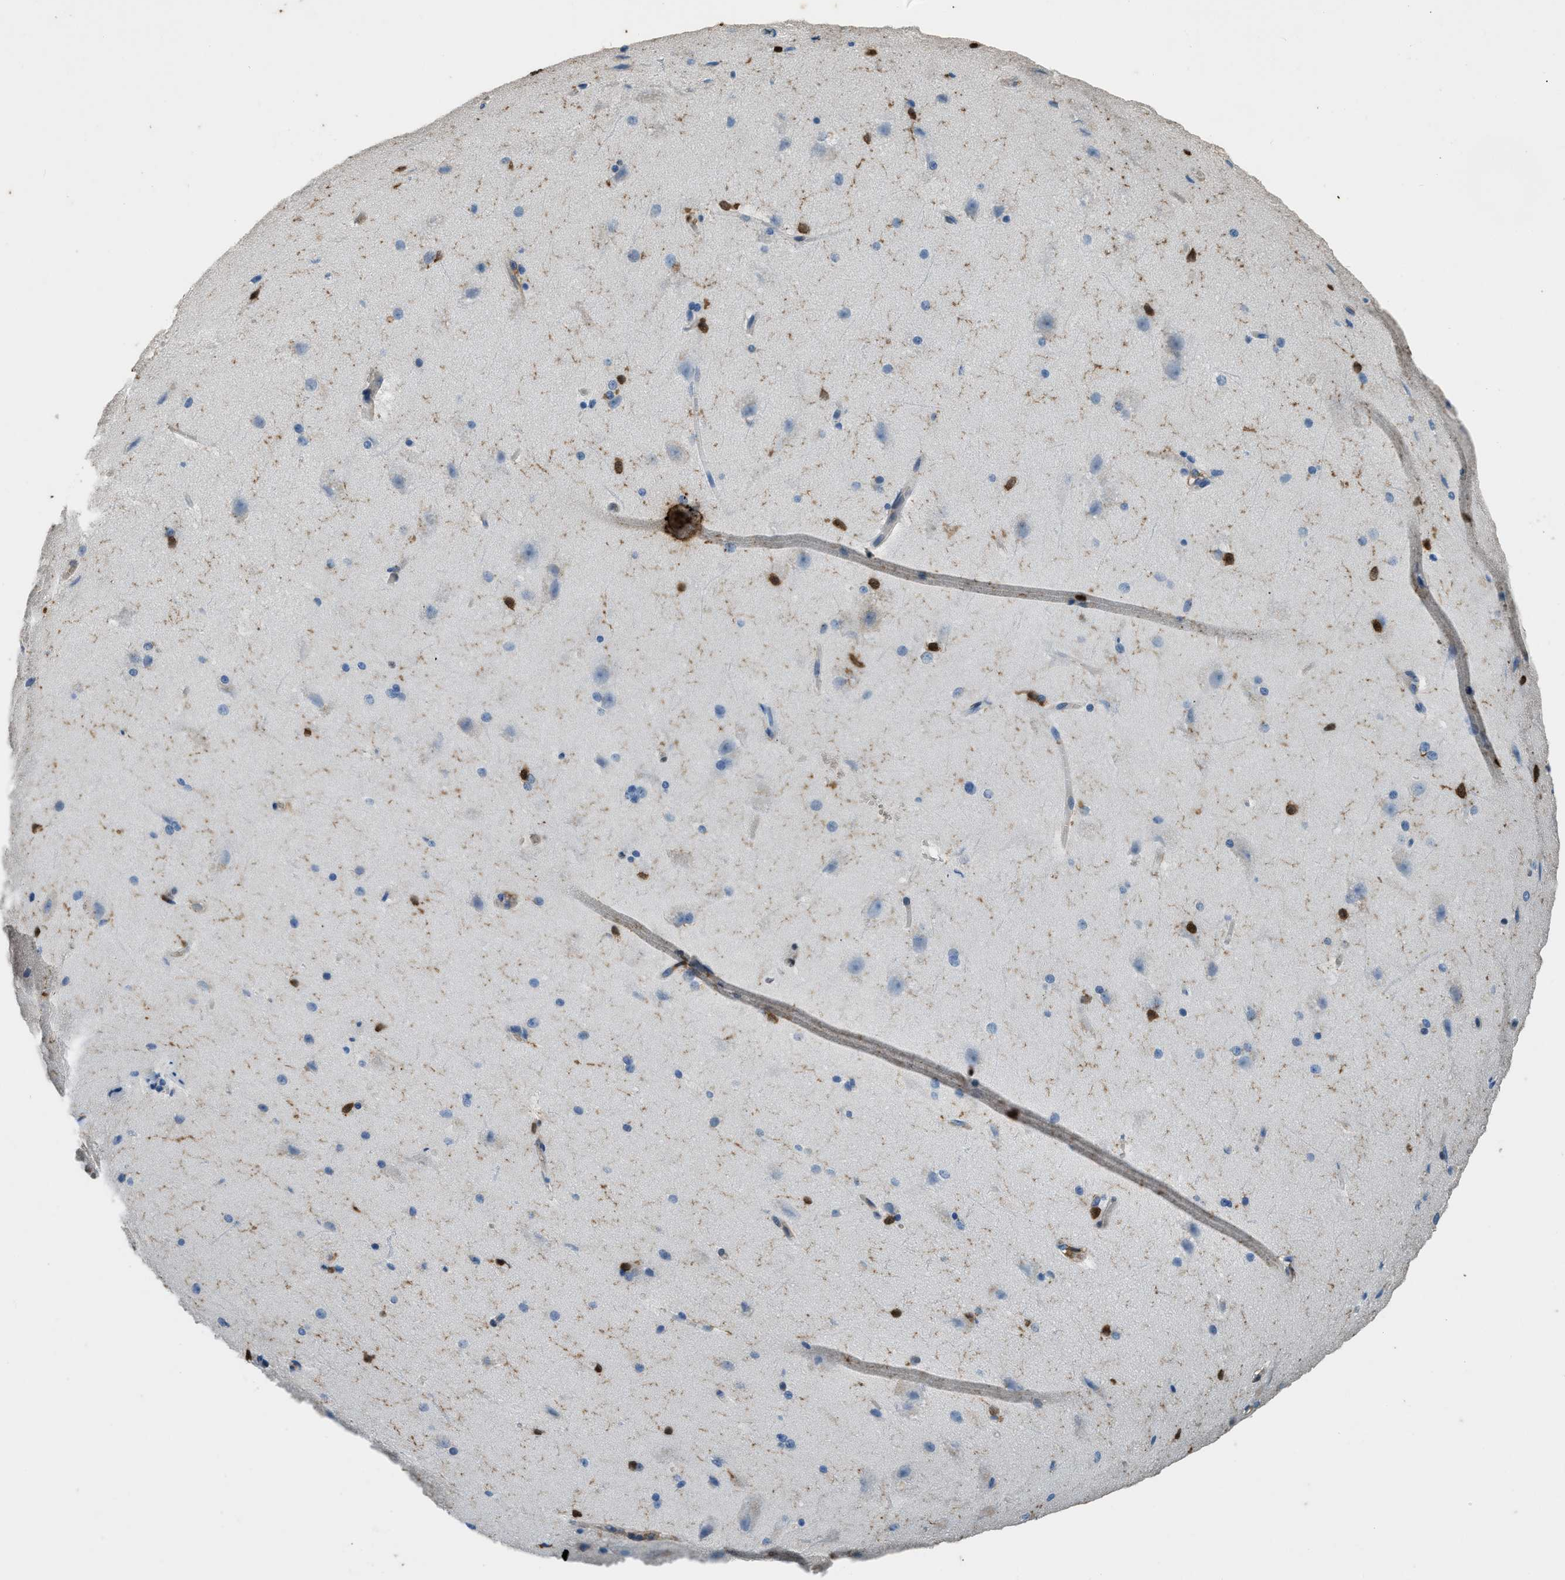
{"staining": {"intensity": "weak", "quantity": ">75%", "location": "cytoplasmic/membranous"}, "tissue": "cerebral cortex", "cell_type": "Endothelial cells", "image_type": "normal", "snomed": [{"axis": "morphology", "description": "Normal tissue, NOS"}, {"axis": "topography", "description": "Cerebral cortex"}, {"axis": "topography", "description": "Hippocampus"}], "caption": "An immunohistochemistry (IHC) histopathology image of benign tissue is shown. Protein staining in brown highlights weak cytoplasmic/membranous positivity in cerebral cortex within endothelial cells.", "gene": "ARHGDIB", "patient": {"sex": "female", "age": 19}}